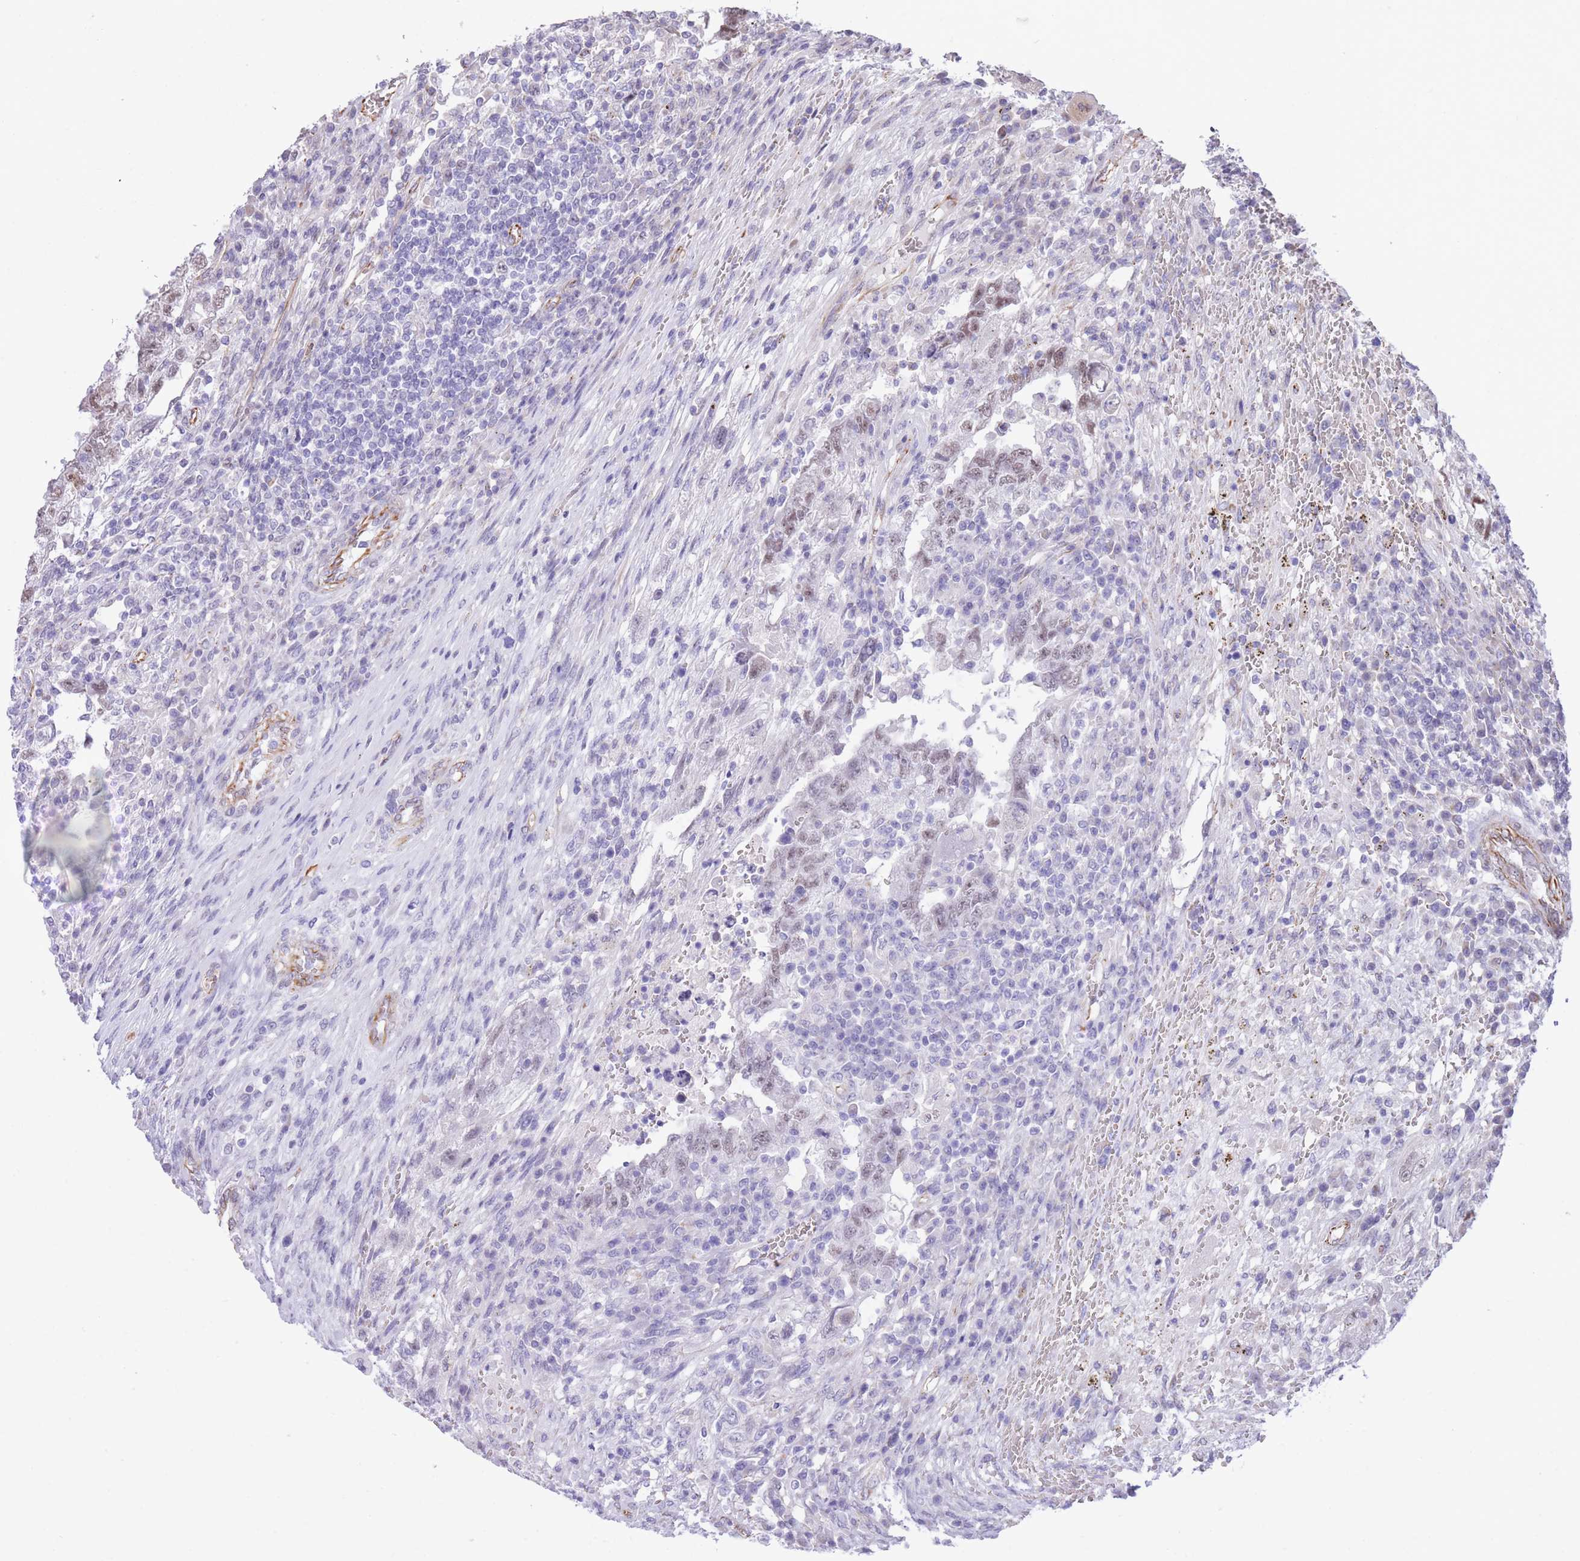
{"staining": {"intensity": "weak", "quantity": "<25%", "location": "nuclear"}, "tissue": "testis cancer", "cell_type": "Tumor cells", "image_type": "cancer", "snomed": [{"axis": "morphology", "description": "Carcinoma, Embryonal, NOS"}, {"axis": "topography", "description": "Testis"}], "caption": "Immunohistochemistry photomicrograph of human testis cancer stained for a protein (brown), which shows no positivity in tumor cells.", "gene": "PSG8", "patient": {"sex": "male", "age": 26}}